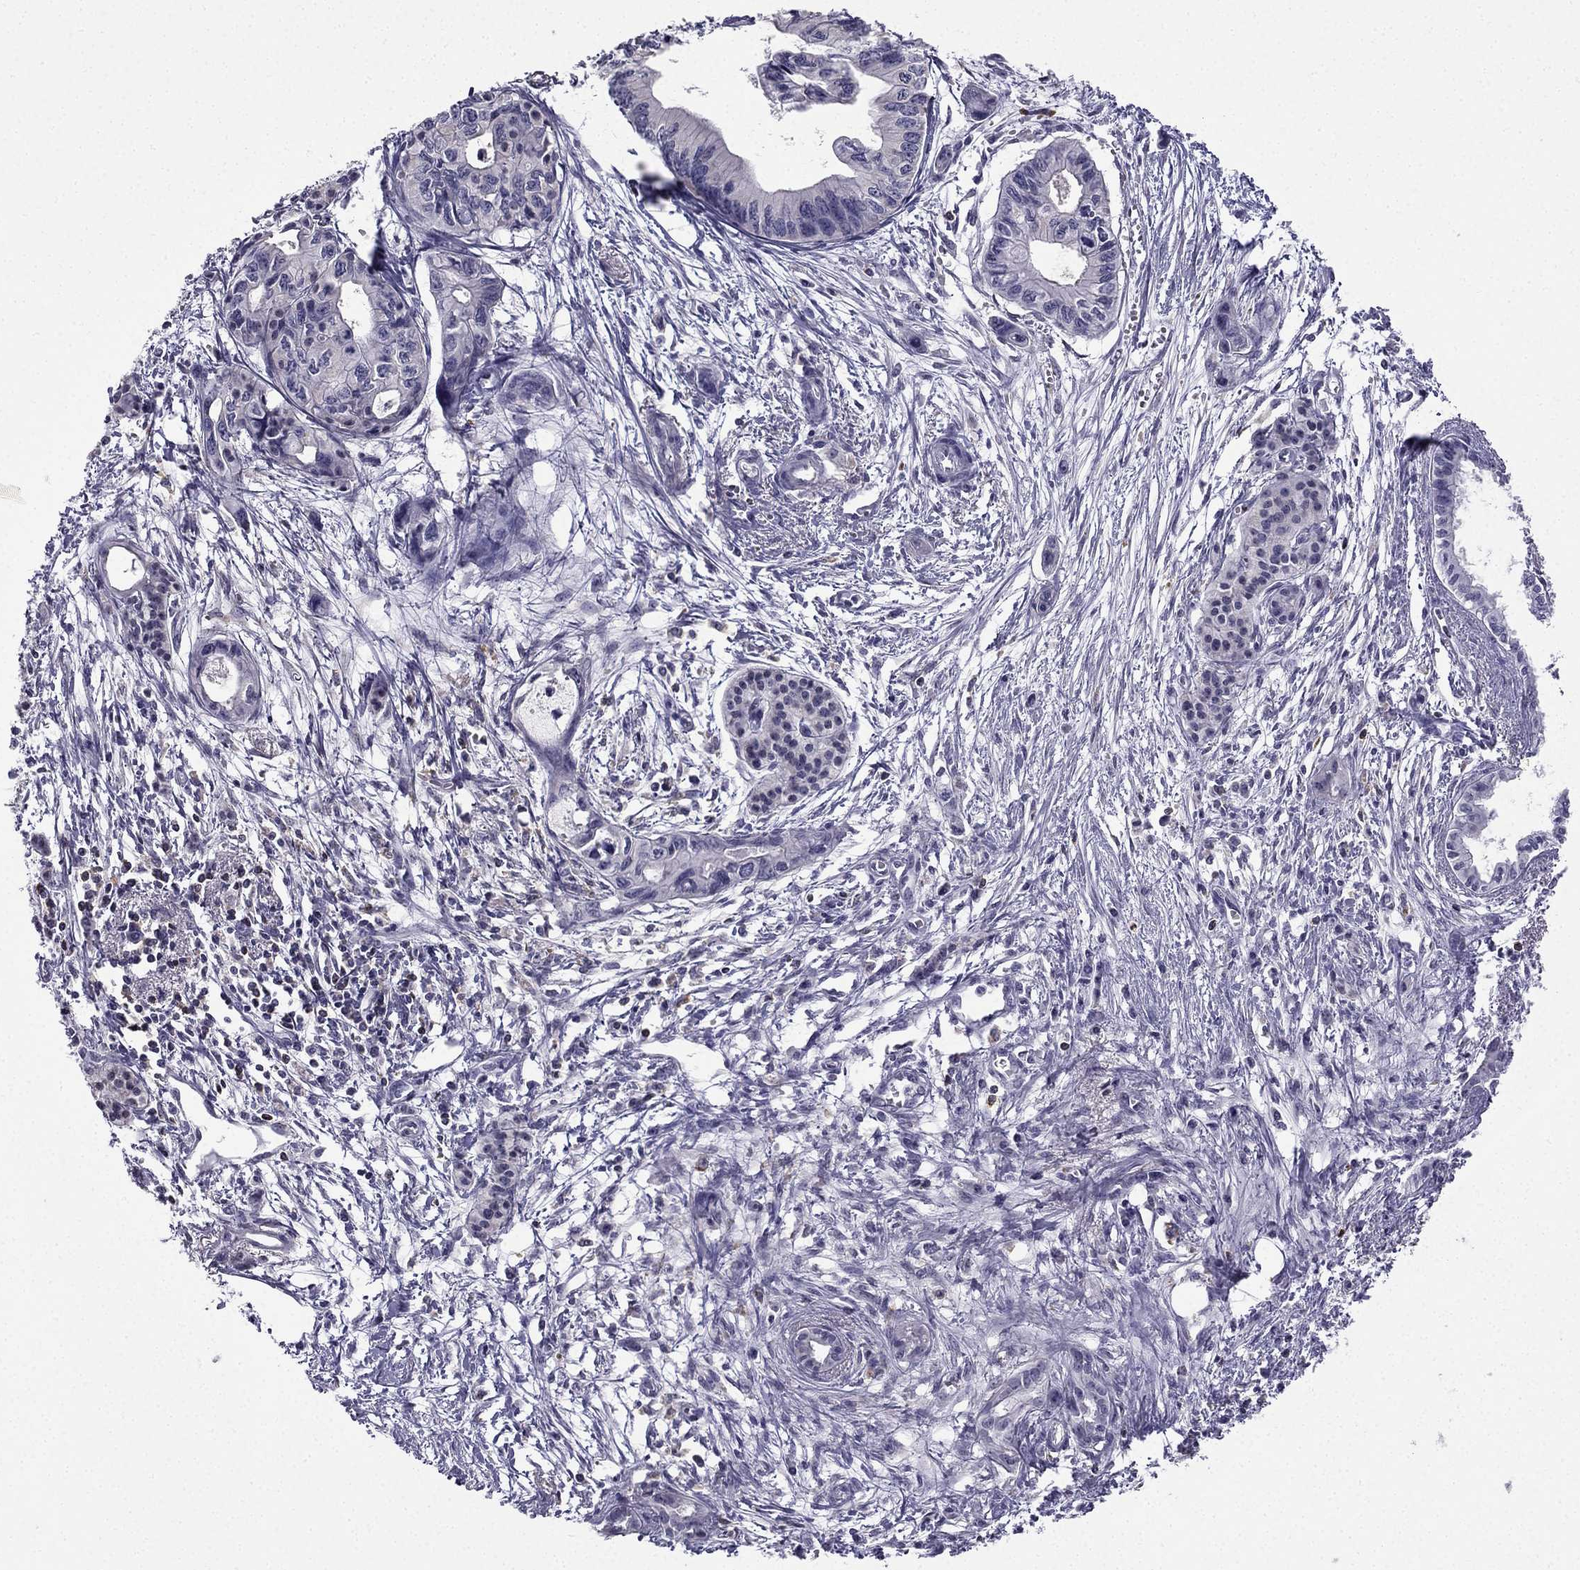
{"staining": {"intensity": "negative", "quantity": "none", "location": "none"}, "tissue": "pancreatic cancer", "cell_type": "Tumor cells", "image_type": "cancer", "snomed": [{"axis": "morphology", "description": "Adenocarcinoma, NOS"}, {"axis": "topography", "description": "Pancreas"}], "caption": "There is no significant staining in tumor cells of pancreatic cancer. (DAB immunohistochemistry with hematoxylin counter stain).", "gene": "CCK", "patient": {"sex": "female", "age": 76}}